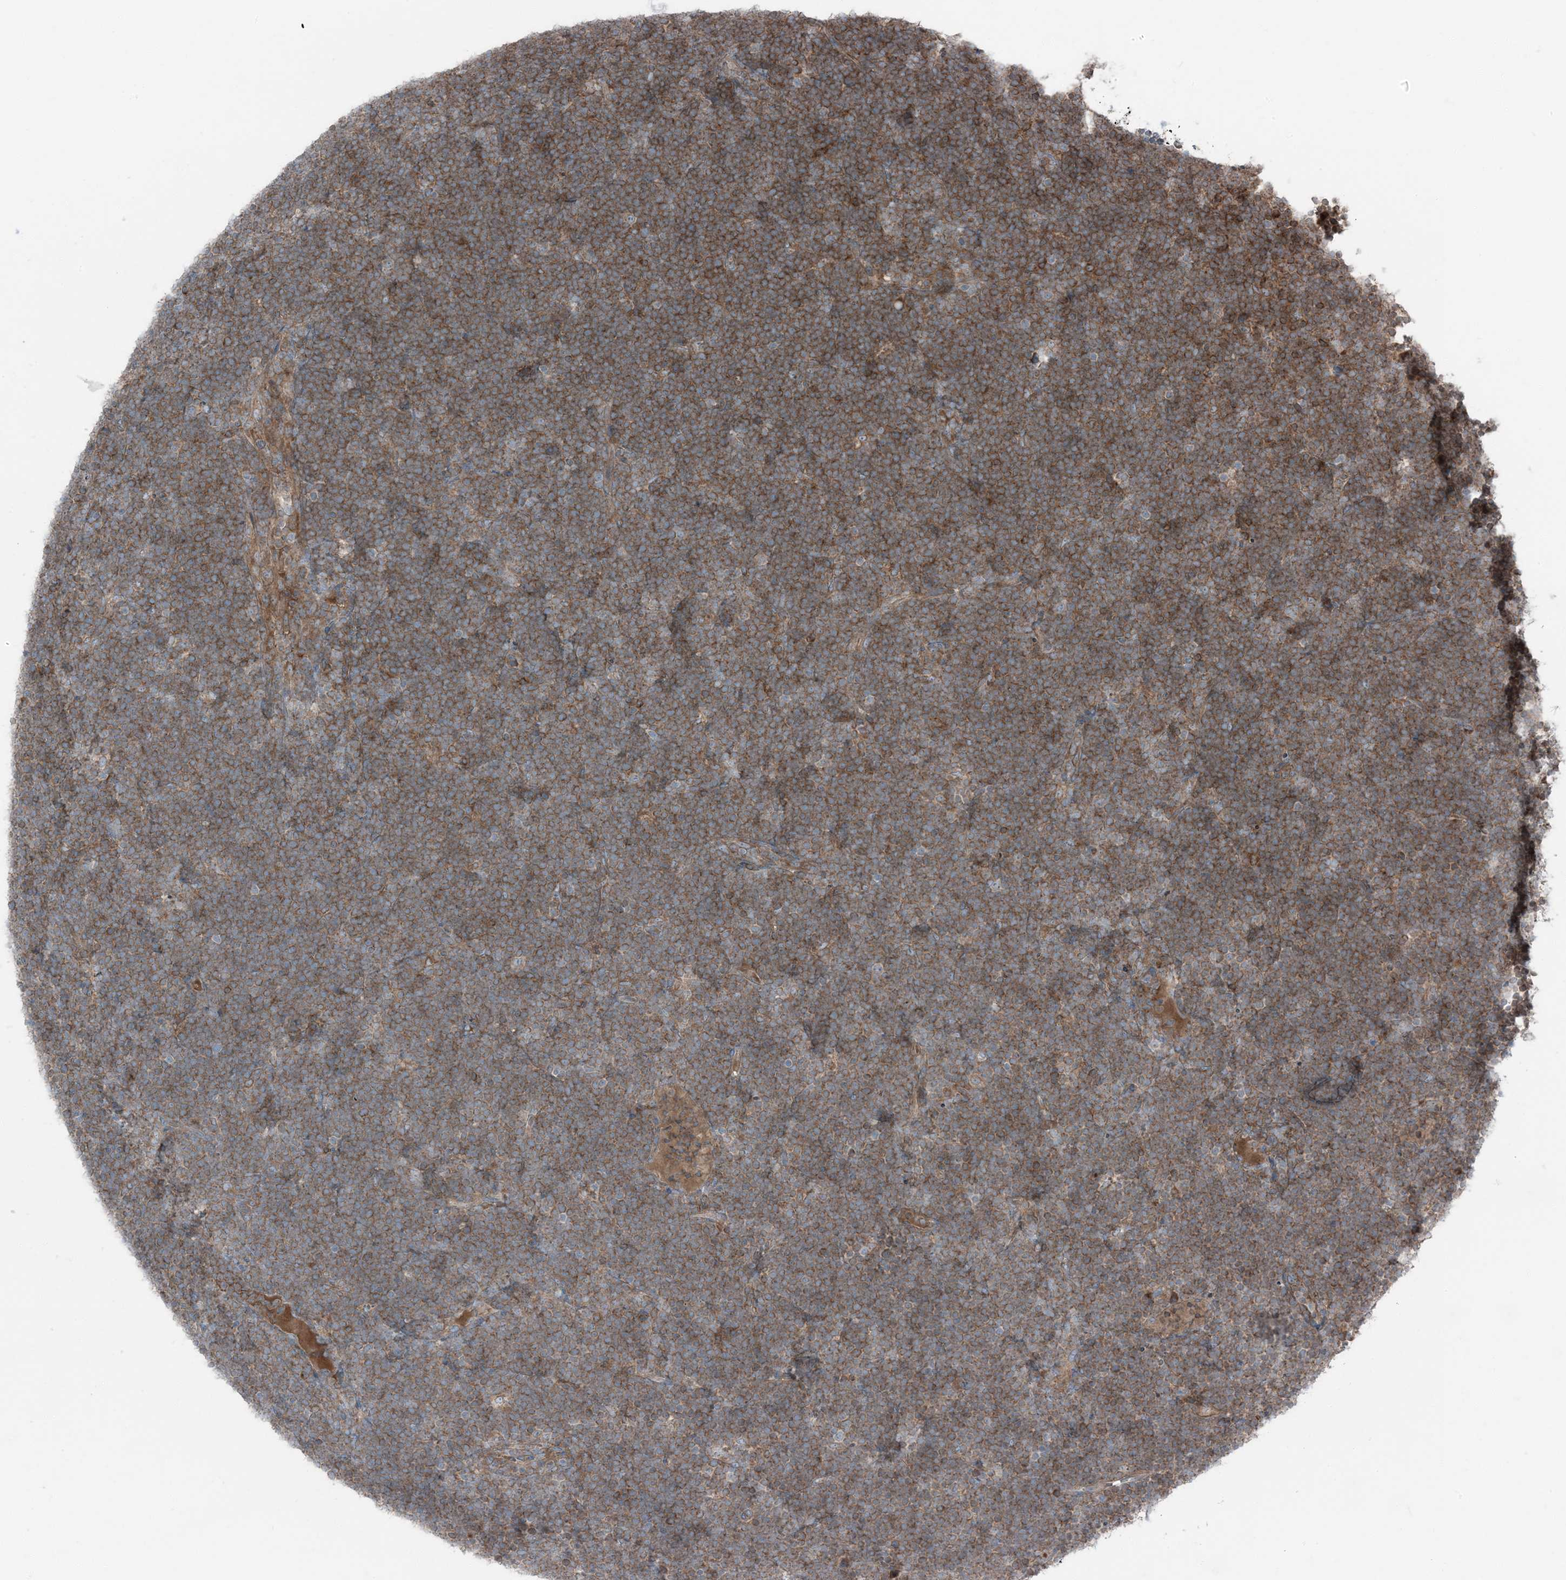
{"staining": {"intensity": "moderate", "quantity": ">75%", "location": "cytoplasmic/membranous"}, "tissue": "lymphoma", "cell_type": "Tumor cells", "image_type": "cancer", "snomed": [{"axis": "morphology", "description": "Malignant lymphoma, non-Hodgkin's type, High grade"}, {"axis": "topography", "description": "Lymph node"}], "caption": "A medium amount of moderate cytoplasmic/membranous expression is identified in about >75% of tumor cells in lymphoma tissue. The staining is performed using DAB brown chromogen to label protein expression. The nuclei are counter-stained blue using hematoxylin.", "gene": "RAB3GAP1", "patient": {"sex": "male", "age": 13}}